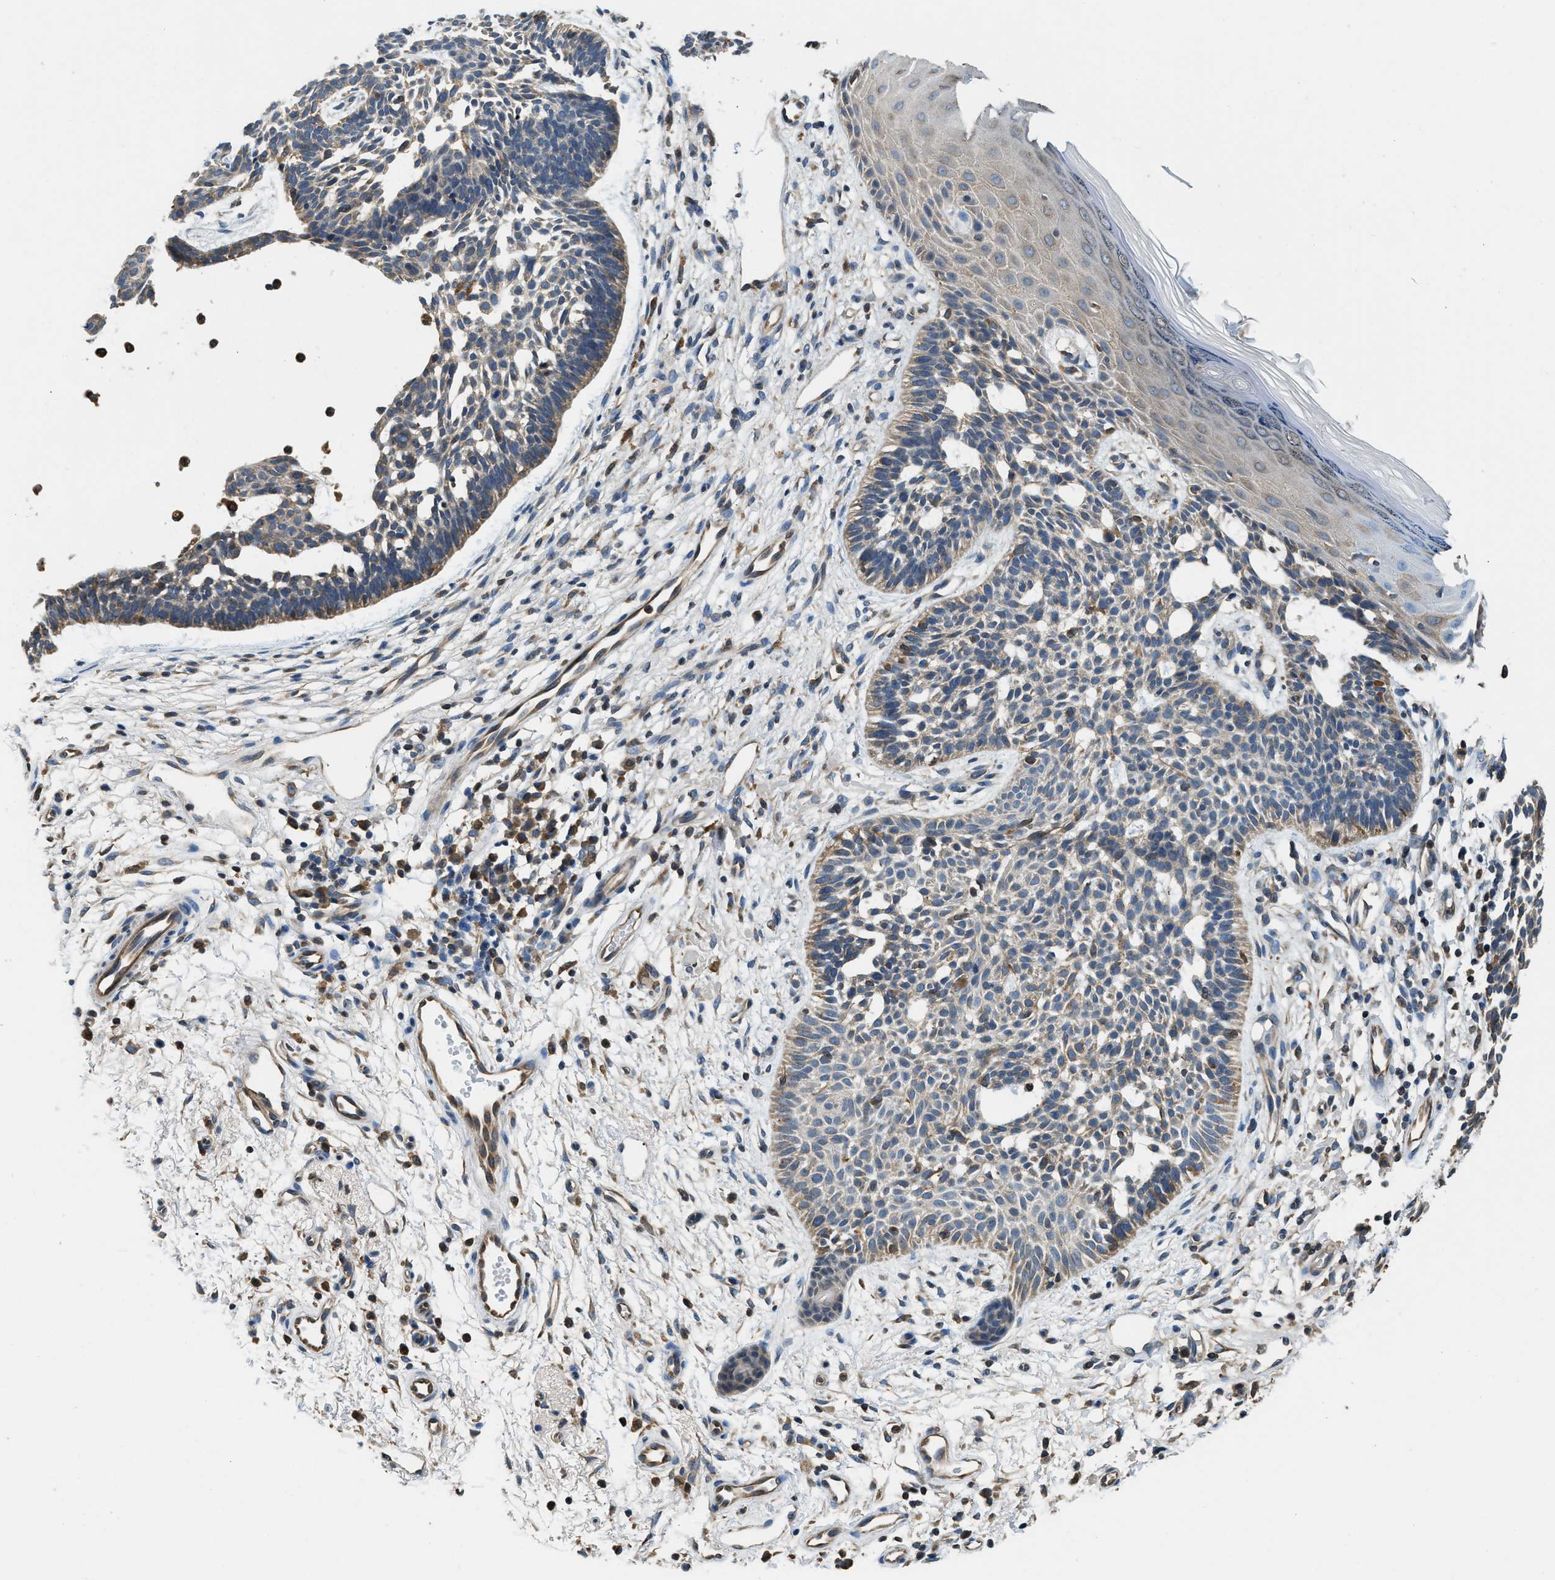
{"staining": {"intensity": "moderate", "quantity": "<25%", "location": "cytoplasmic/membranous"}, "tissue": "skin cancer", "cell_type": "Tumor cells", "image_type": "cancer", "snomed": [{"axis": "morphology", "description": "Normal tissue, NOS"}, {"axis": "morphology", "description": "Basal cell carcinoma"}, {"axis": "topography", "description": "Skin"}], "caption": "Basal cell carcinoma (skin) tissue displays moderate cytoplasmic/membranous positivity in approximately <25% of tumor cells", "gene": "BCAP31", "patient": {"sex": "female", "age": 69}}